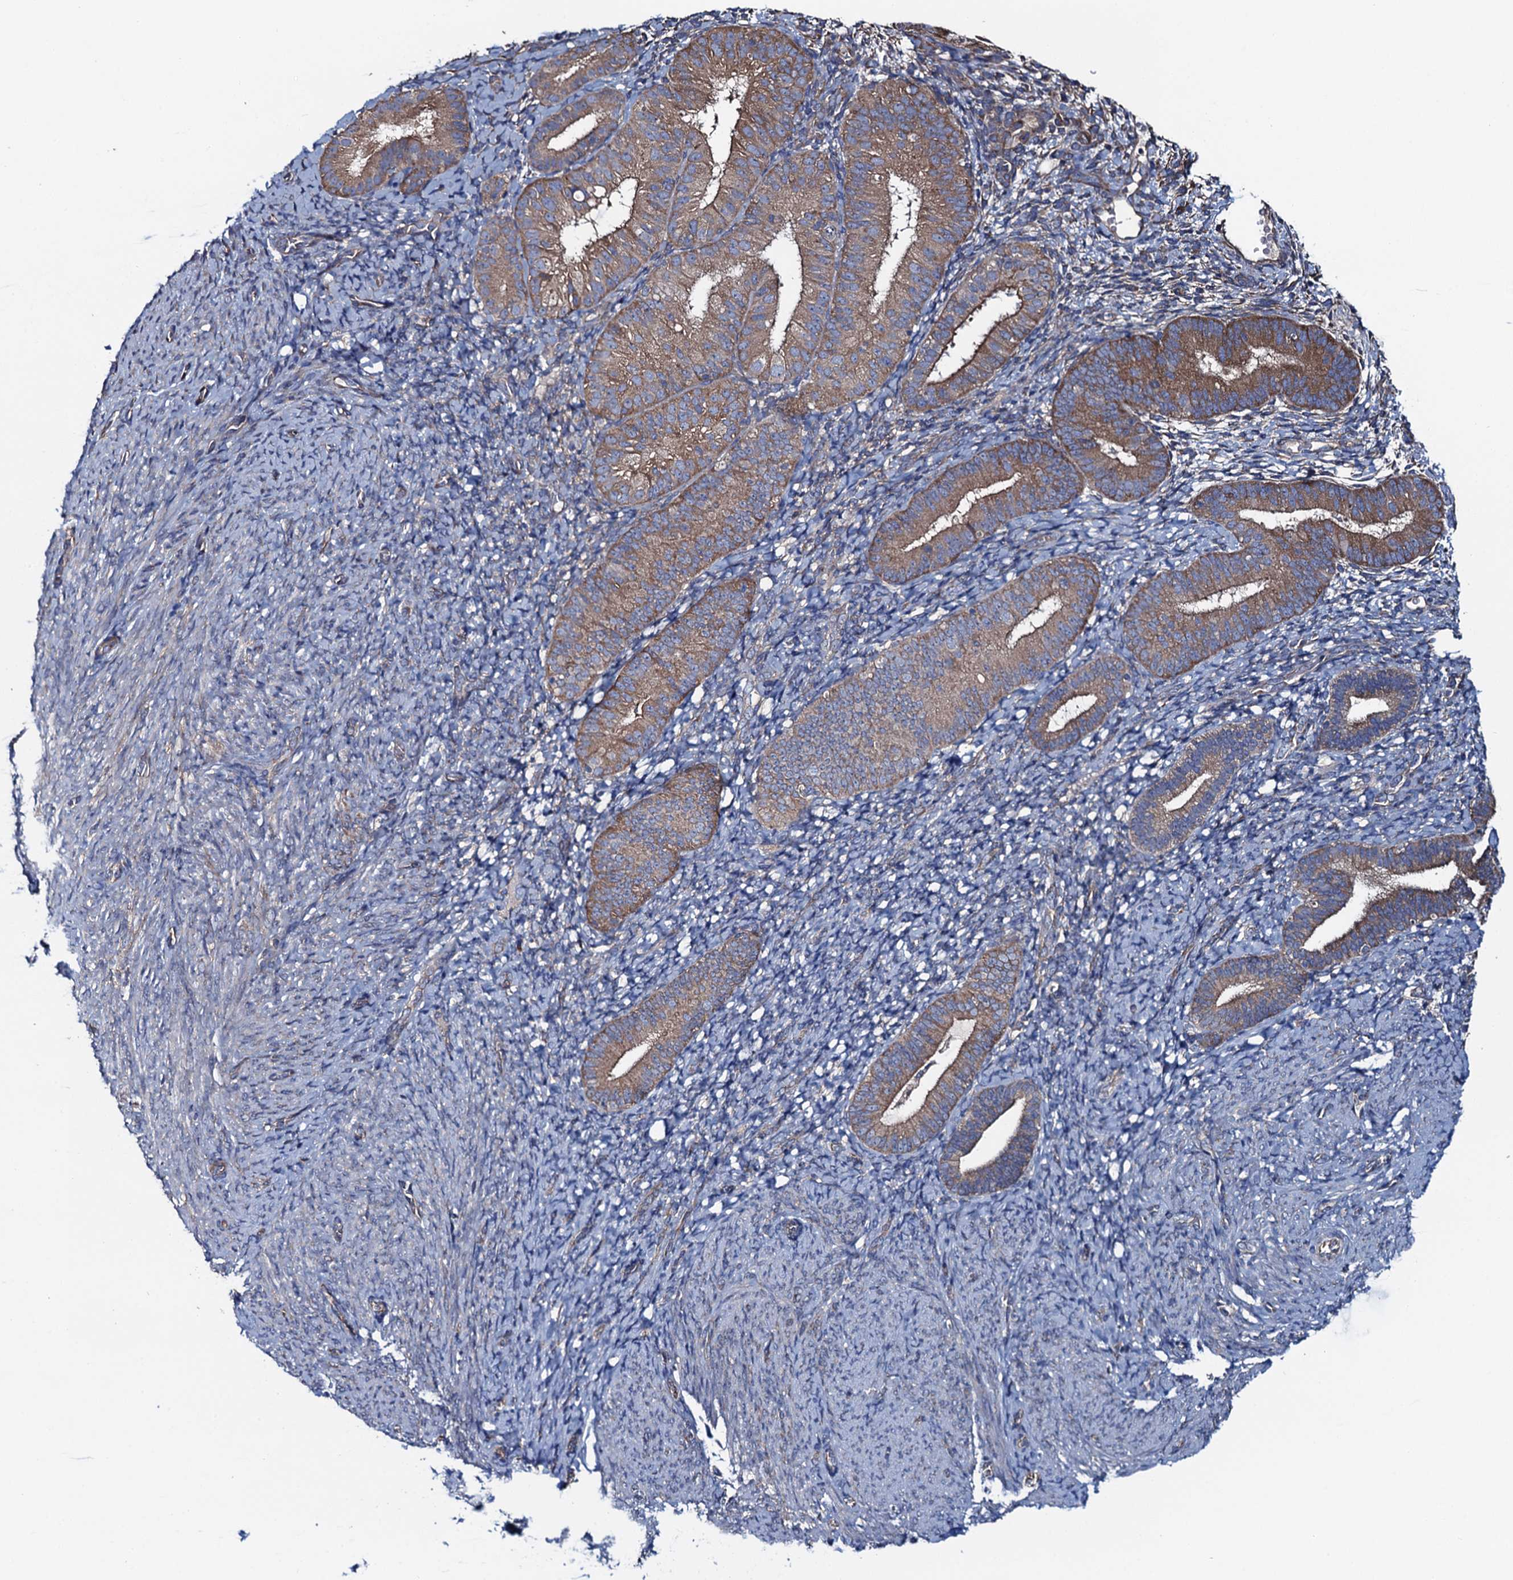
{"staining": {"intensity": "negative", "quantity": "none", "location": "none"}, "tissue": "endometrium", "cell_type": "Cells in endometrial stroma", "image_type": "normal", "snomed": [{"axis": "morphology", "description": "Normal tissue, NOS"}, {"axis": "topography", "description": "Endometrium"}], "caption": "The image exhibits no staining of cells in endometrial stroma in unremarkable endometrium. (Brightfield microscopy of DAB (3,3'-diaminobenzidine) IHC at high magnification).", "gene": "ADCY9", "patient": {"sex": "female", "age": 65}}